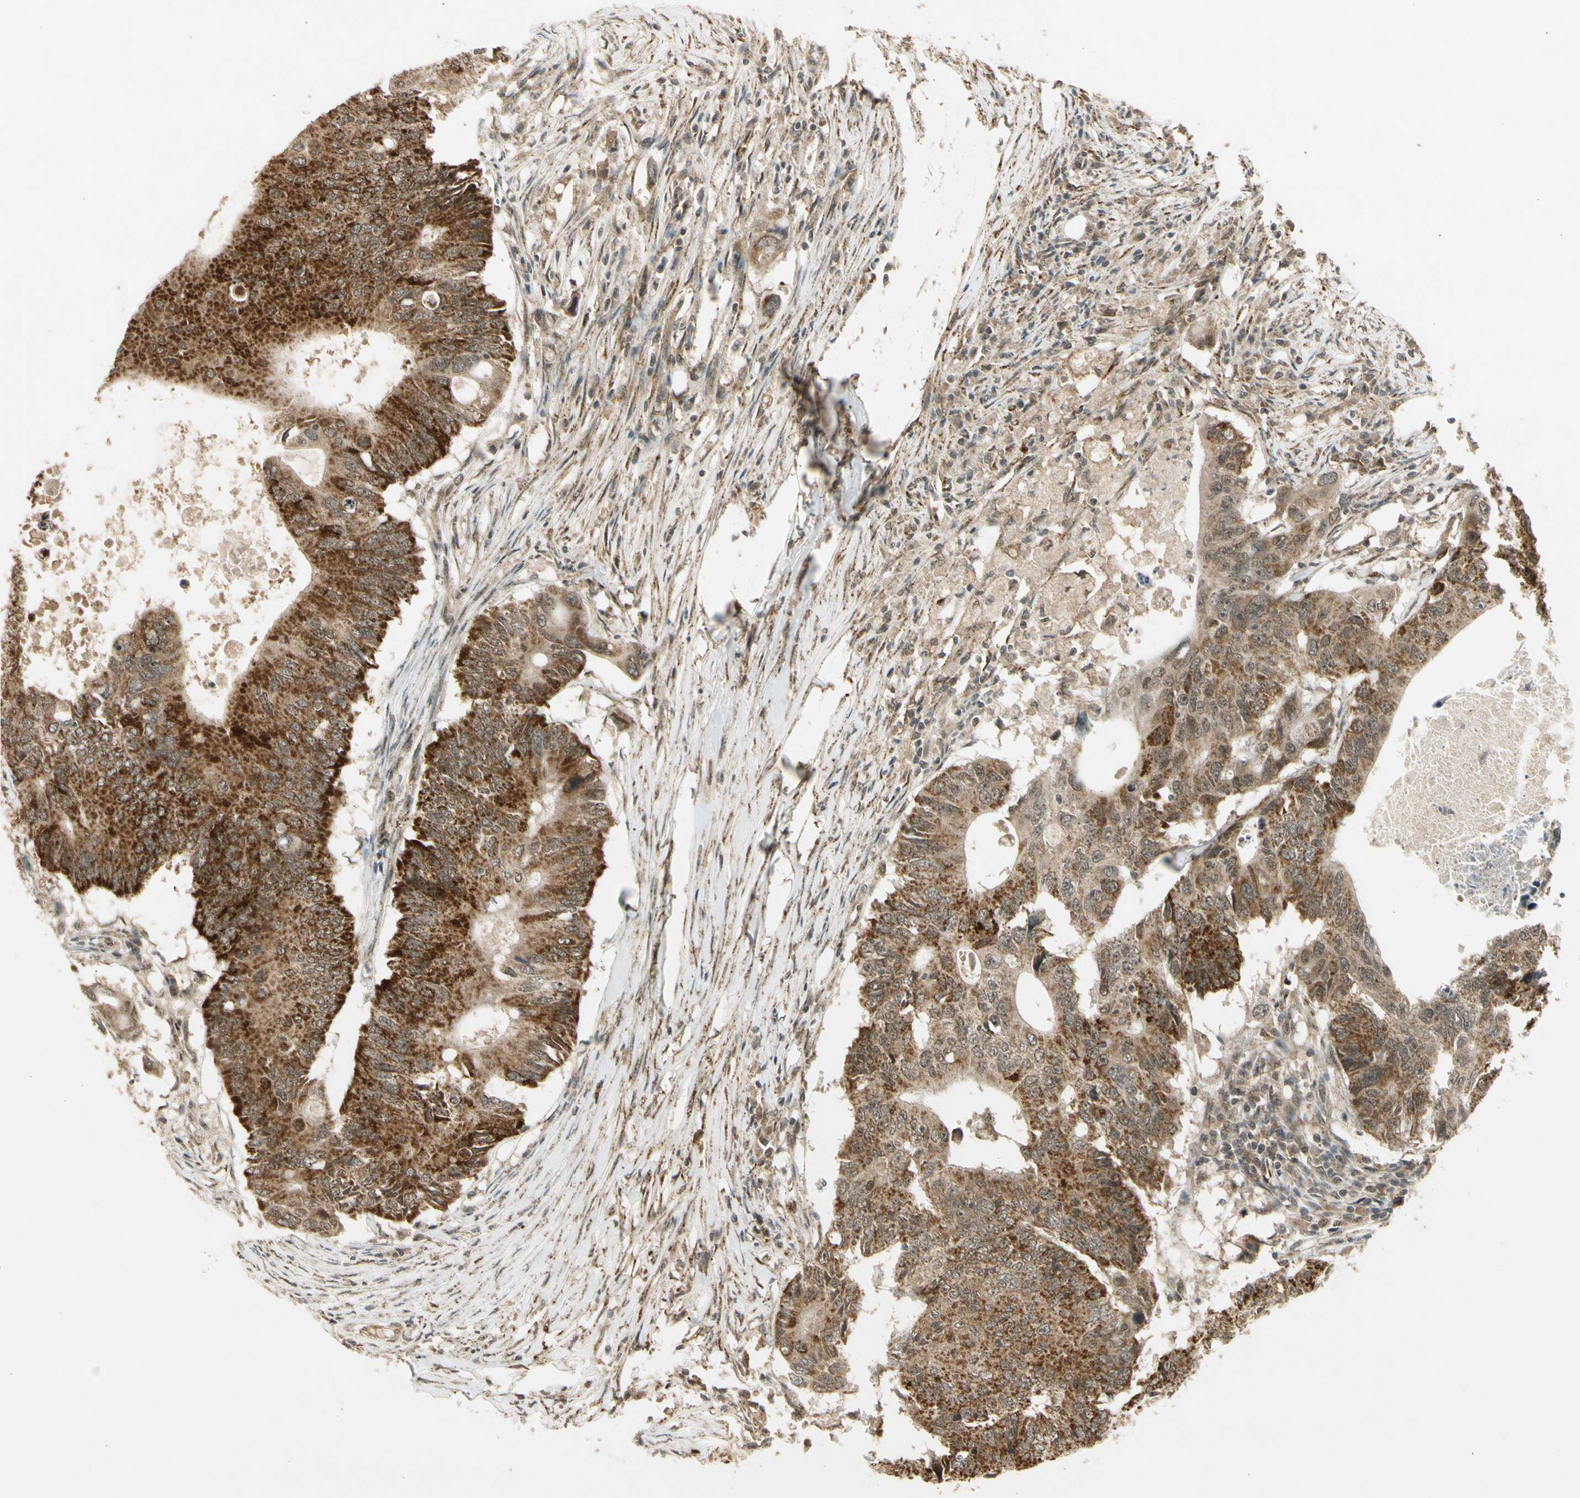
{"staining": {"intensity": "moderate", "quantity": ">75%", "location": "cytoplasmic/membranous,nuclear"}, "tissue": "colorectal cancer", "cell_type": "Tumor cells", "image_type": "cancer", "snomed": [{"axis": "morphology", "description": "Adenocarcinoma, NOS"}, {"axis": "topography", "description": "Colon"}], "caption": "Immunohistochemical staining of human colorectal cancer displays medium levels of moderate cytoplasmic/membranous and nuclear positivity in about >75% of tumor cells.", "gene": "ZNF135", "patient": {"sex": "male", "age": 71}}